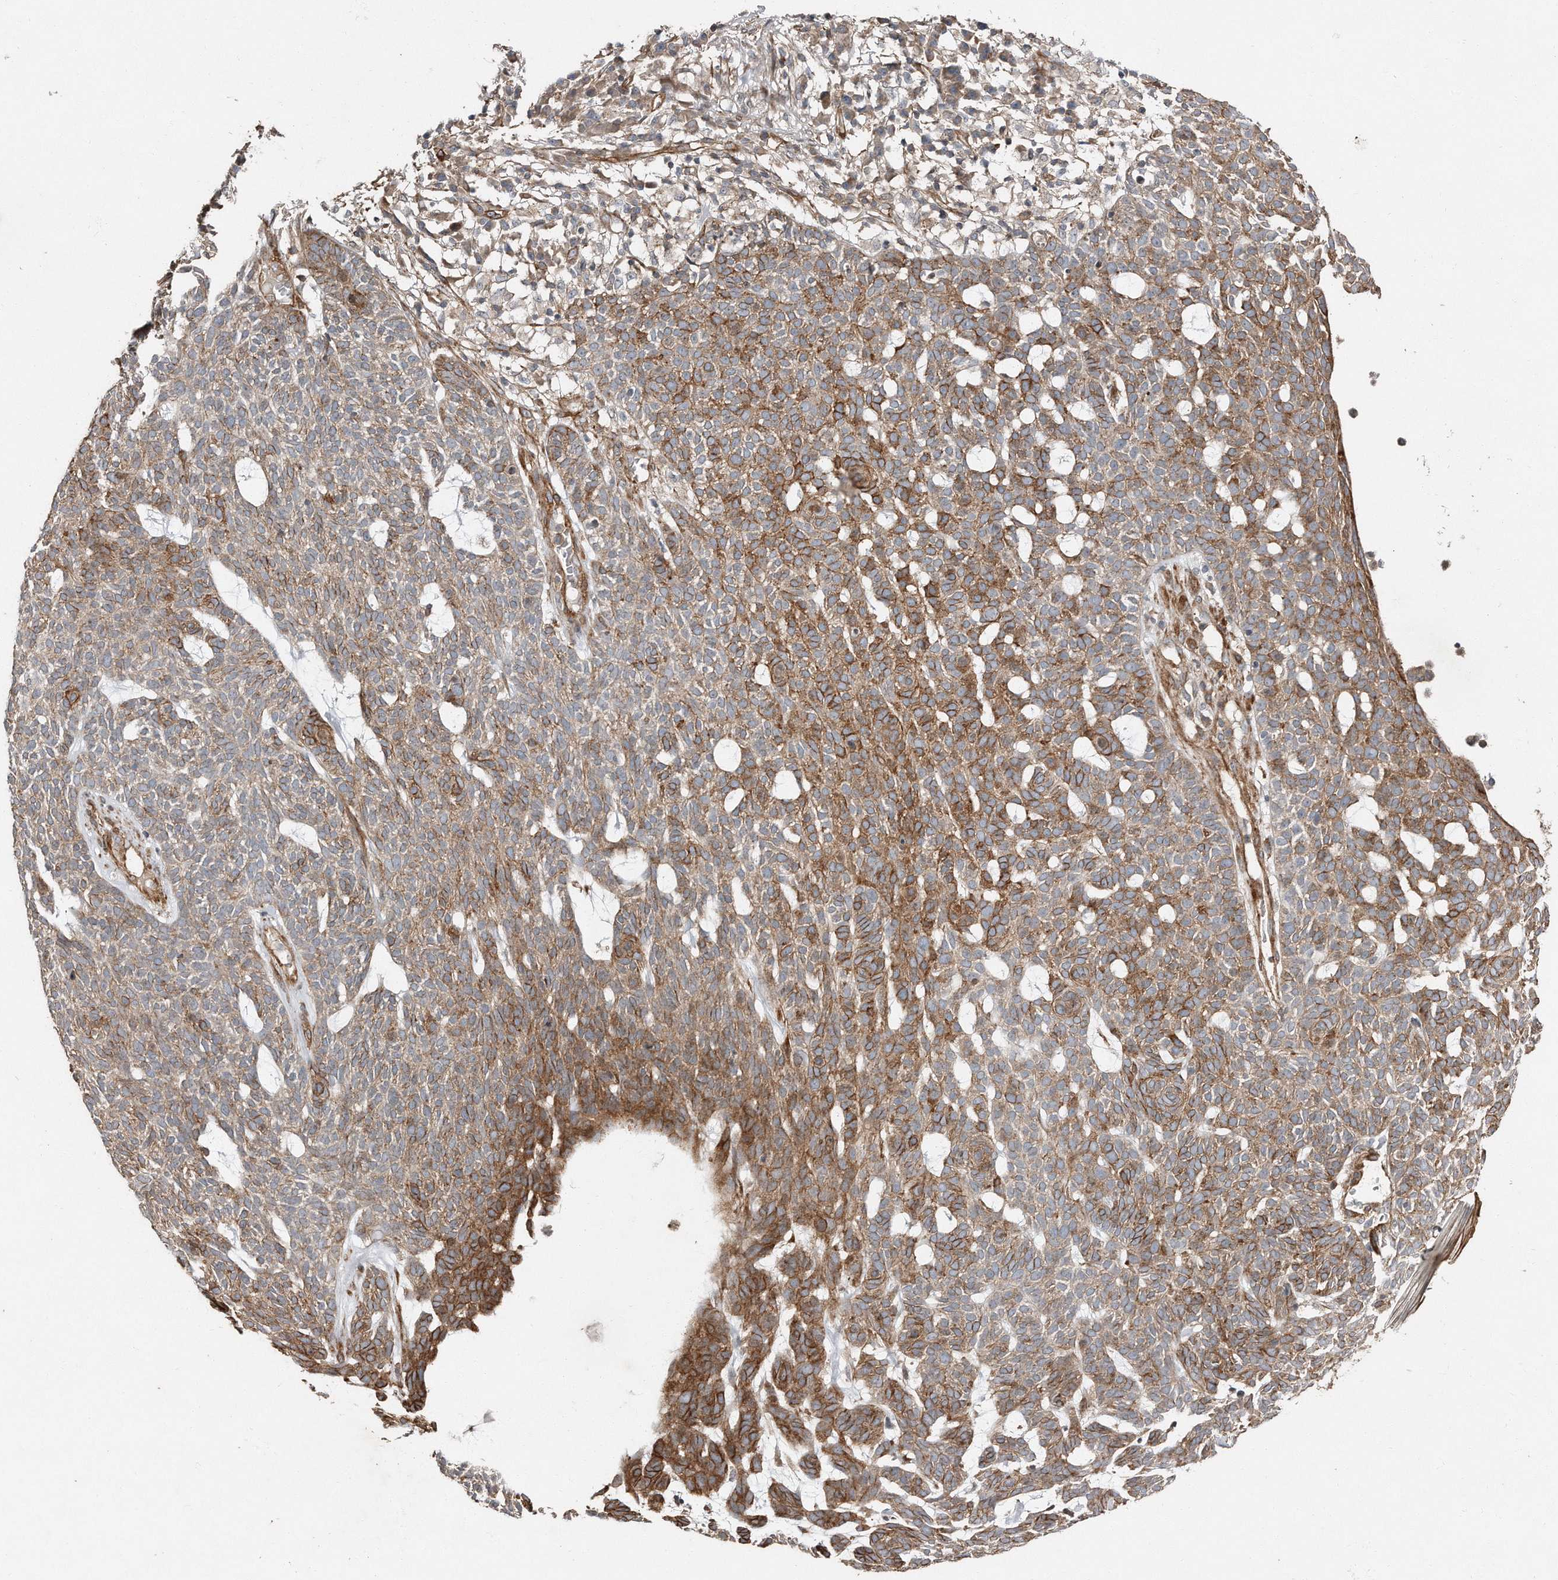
{"staining": {"intensity": "moderate", "quantity": ">75%", "location": "cytoplasmic/membranous"}, "tissue": "skin cancer", "cell_type": "Tumor cells", "image_type": "cancer", "snomed": [{"axis": "morphology", "description": "Squamous cell carcinoma, NOS"}, {"axis": "topography", "description": "Skin"}], "caption": "Immunohistochemical staining of human skin cancer (squamous cell carcinoma) demonstrates medium levels of moderate cytoplasmic/membranous expression in approximately >75% of tumor cells.", "gene": "SNAP47", "patient": {"sex": "female", "age": 90}}